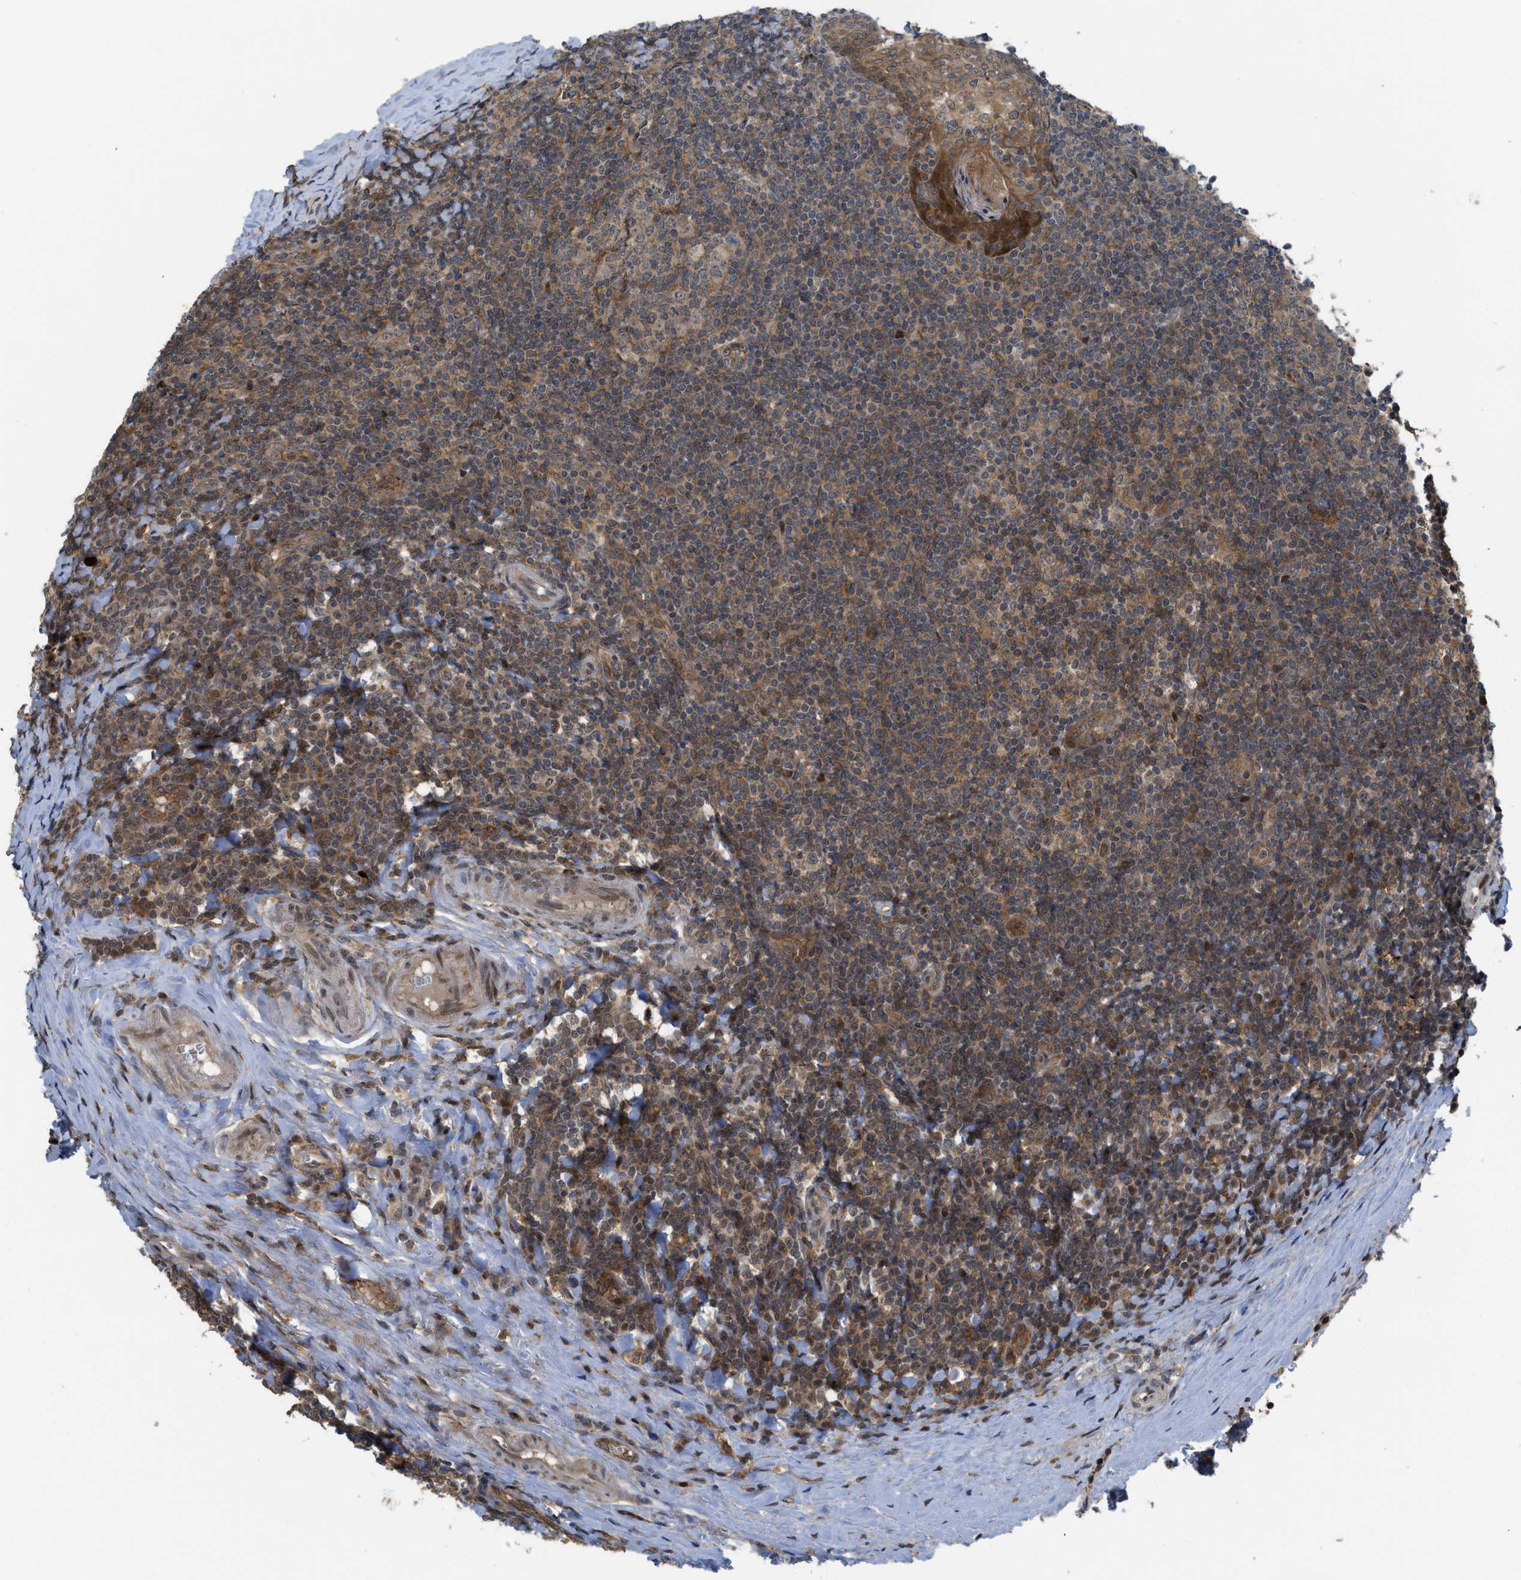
{"staining": {"intensity": "moderate", "quantity": ">75%", "location": "cytoplasmic/membranous"}, "tissue": "tonsil", "cell_type": "Germinal center cells", "image_type": "normal", "snomed": [{"axis": "morphology", "description": "Normal tissue, NOS"}, {"axis": "topography", "description": "Tonsil"}], "caption": "High-magnification brightfield microscopy of normal tonsil stained with DAB (3,3'-diaminobenzidine) (brown) and counterstained with hematoxylin (blue). germinal center cells exhibit moderate cytoplasmic/membranous expression is appreciated in about>75% of cells.", "gene": "DNAJC28", "patient": {"sex": "male", "age": 37}}